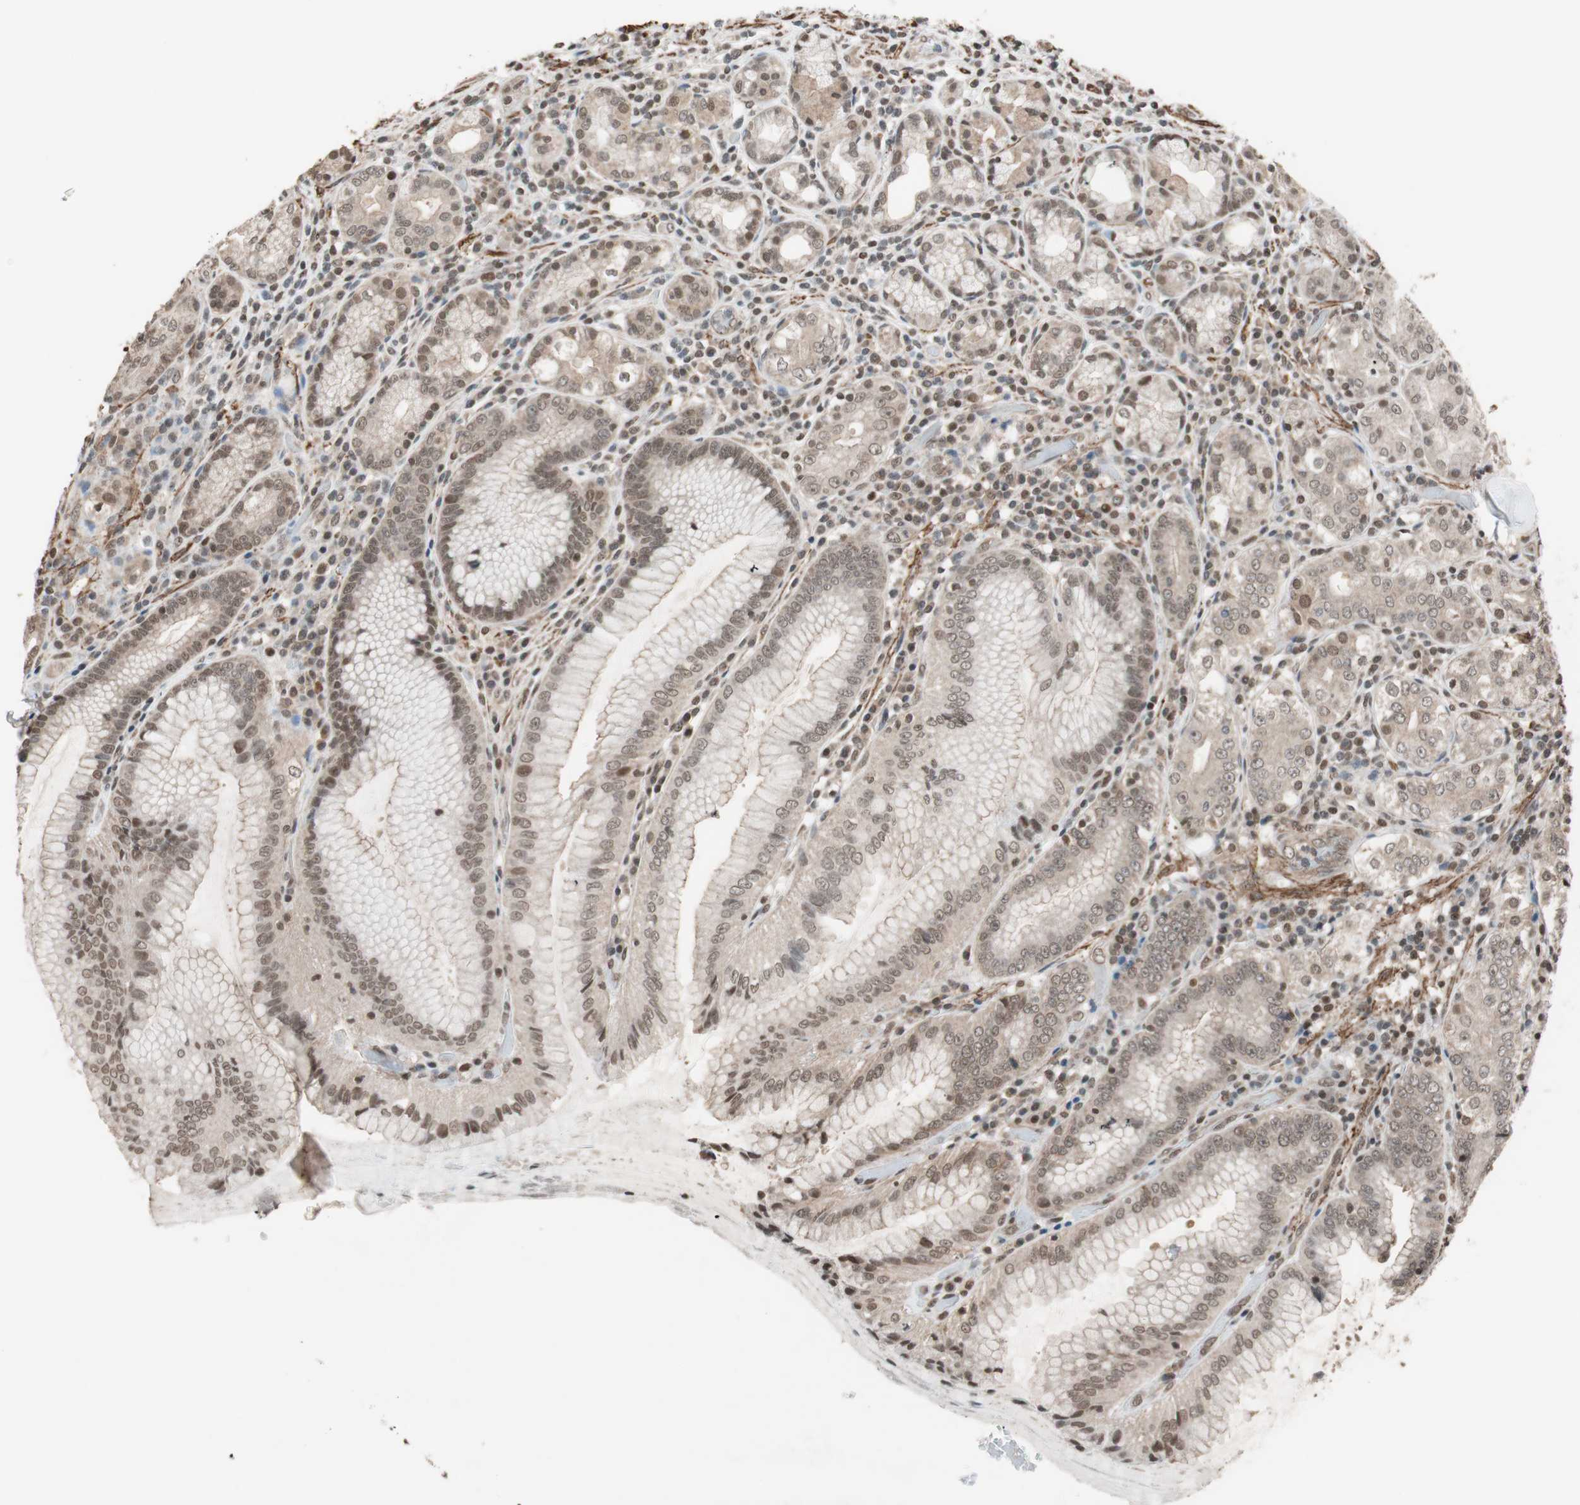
{"staining": {"intensity": "weak", "quantity": ">75%", "location": "cytoplasmic/membranous,nuclear"}, "tissue": "stomach", "cell_type": "Glandular cells", "image_type": "normal", "snomed": [{"axis": "morphology", "description": "Normal tissue, NOS"}, {"axis": "topography", "description": "Stomach, lower"}], "caption": "Immunohistochemical staining of normal human stomach exhibits >75% levels of weak cytoplasmic/membranous,nuclear protein staining in about >75% of glandular cells. (brown staining indicates protein expression, while blue staining denotes nuclei).", "gene": "DRAP1", "patient": {"sex": "female", "age": 76}}